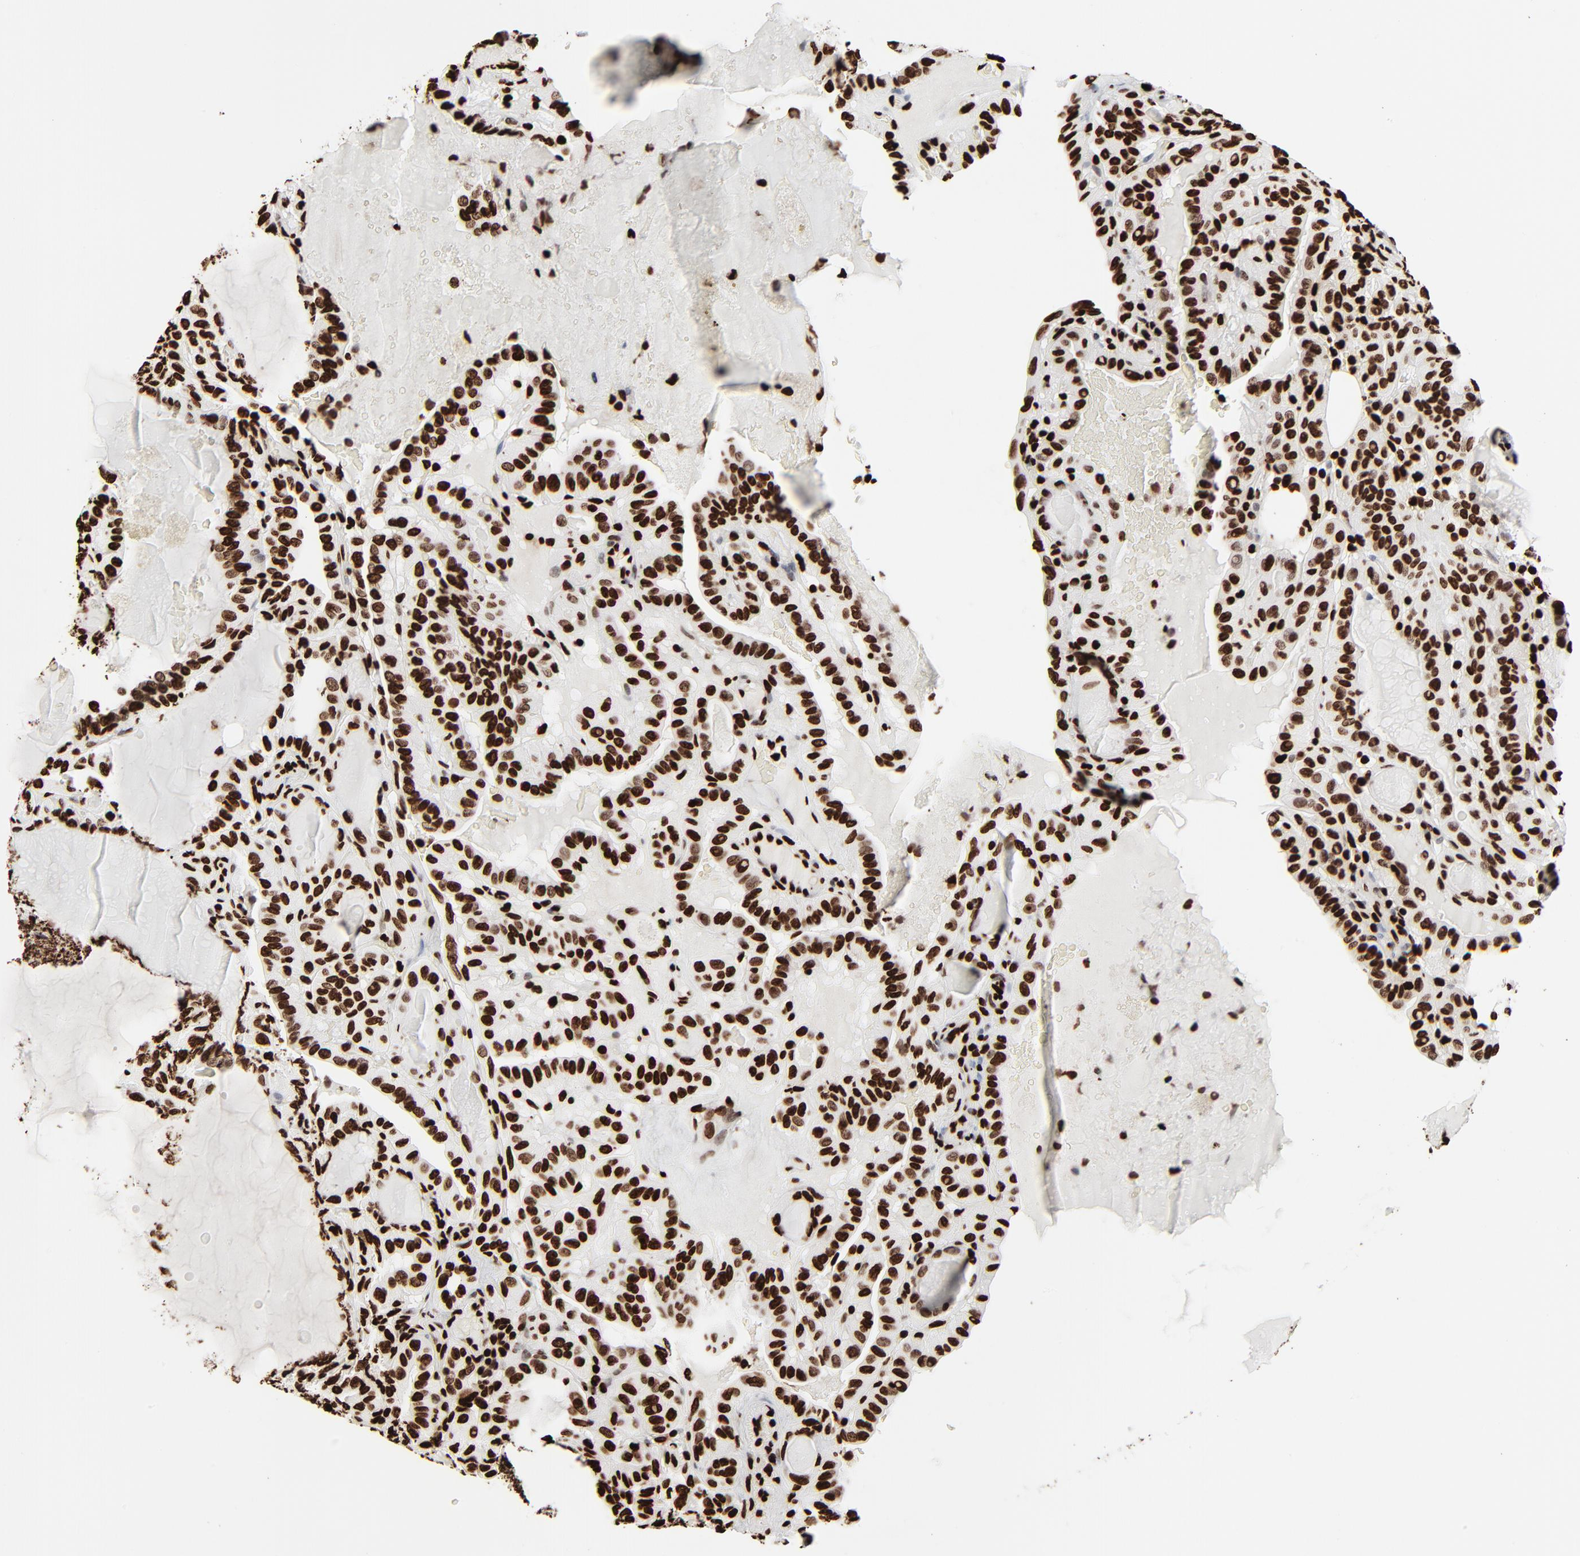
{"staining": {"intensity": "strong", "quantity": ">75%", "location": "nuclear"}, "tissue": "thyroid cancer", "cell_type": "Tumor cells", "image_type": "cancer", "snomed": [{"axis": "morphology", "description": "Papillary adenocarcinoma, NOS"}, {"axis": "topography", "description": "Thyroid gland"}], "caption": "DAB immunohistochemical staining of human papillary adenocarcinoma (thyroid) exhibits strong nuclear protein positivity in about >75% of tumor cells.", "gene": "H3-4", "patient": {"sex": "male", "age": 77}}